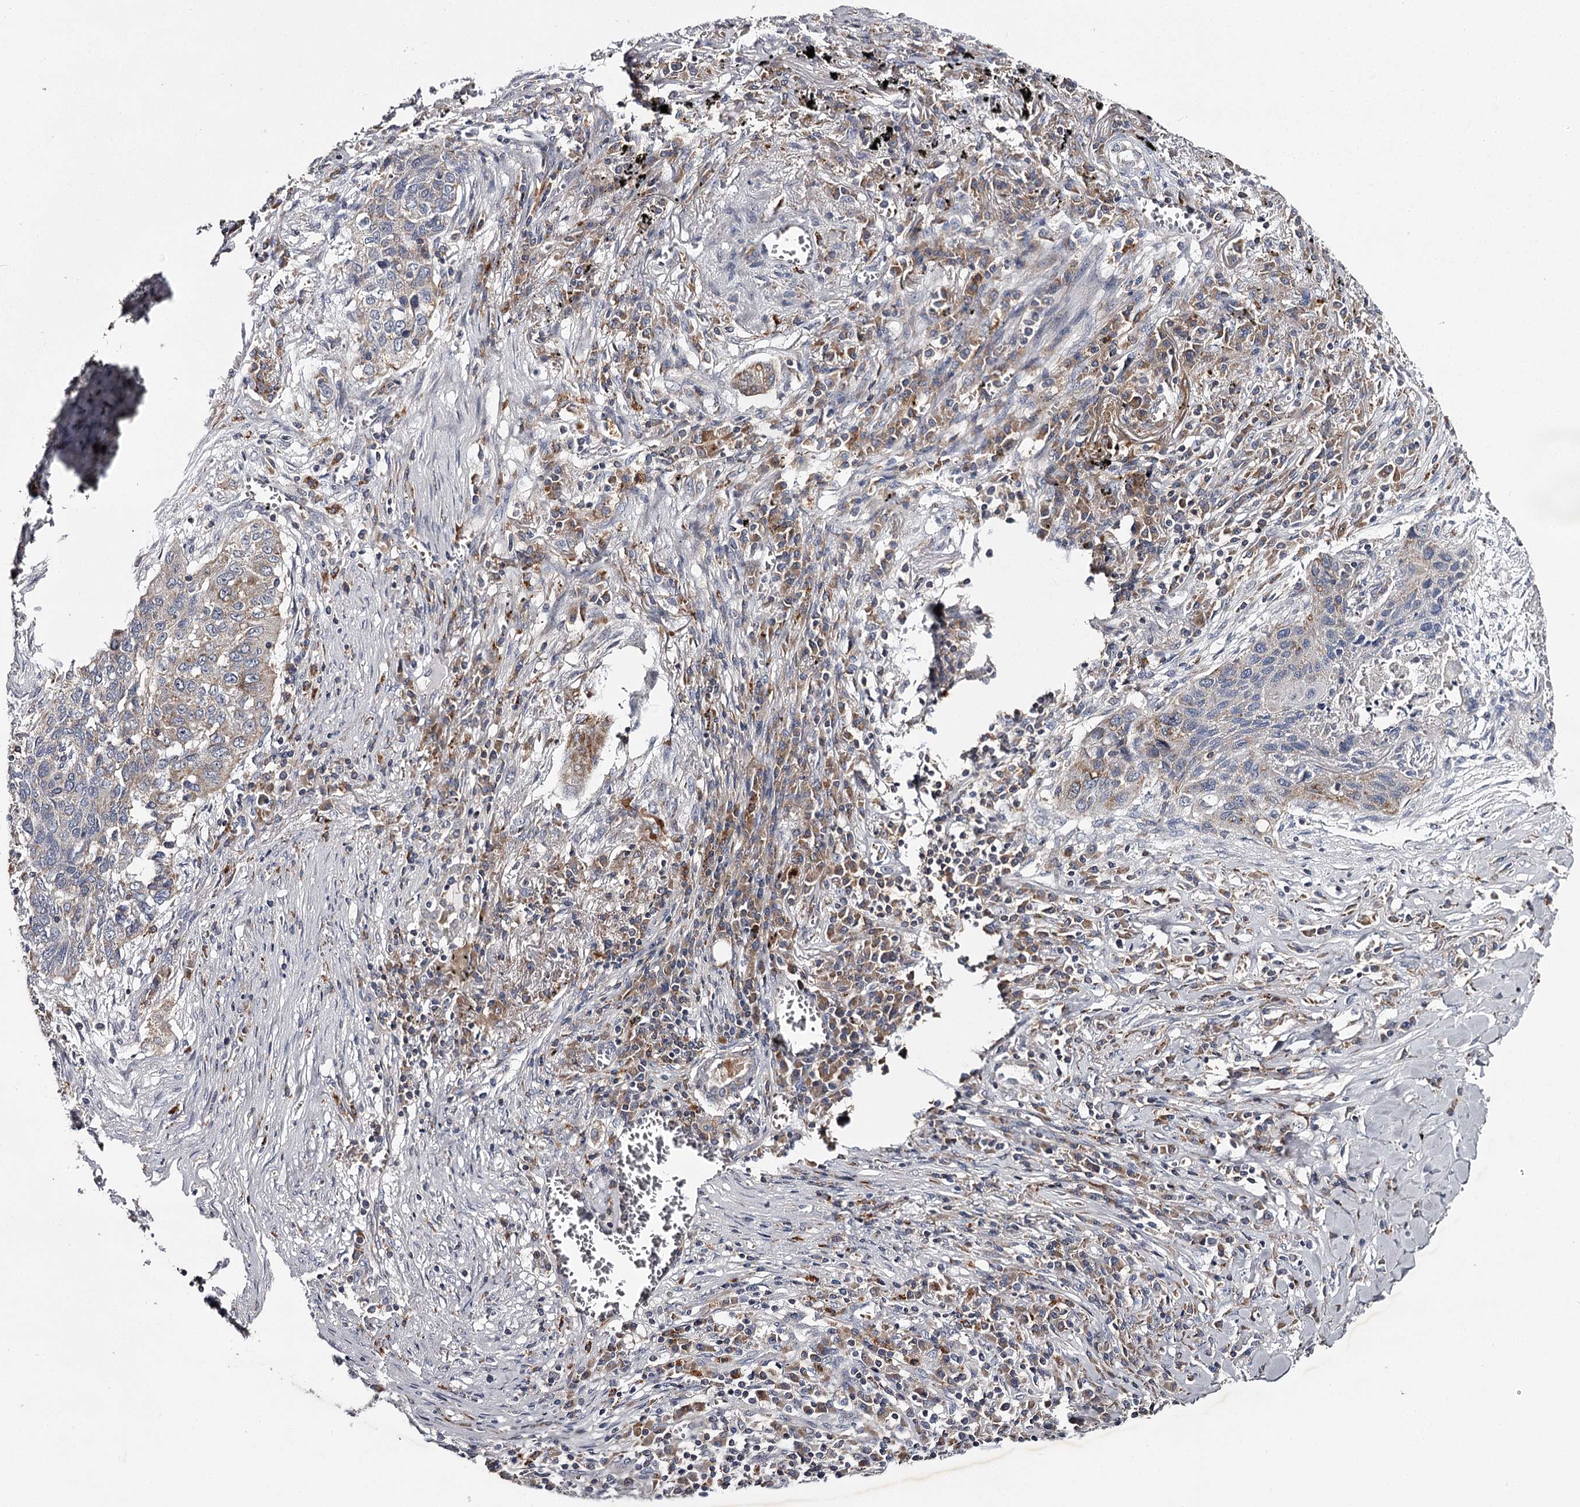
{"staining": {"intensity": "weak", "quantity": "<25%", "location": "cytoplasmic/membranous"}, "tissue": "lung cancer", "cell_type": "Tumor cells", "image_type": "cancer", "snomed": [{"axis": "morphology", "description": "Squamous cell carcinoma, NOS"}, {"axis": "topography", "description": "Lung"}], "caption": "A high-resolution histopathology image shows immunohistochemistry staining of lung cancer, which shows no significant positivity in tumor cells. Brightfield microscopy of IHC stained with DAB (3,3'-diaminobenzidine) (brown) and hematoxylin (blue), captured at high magnification.", "gene": "RASSF6", "patient": {"sex": "female", "age": 63}}